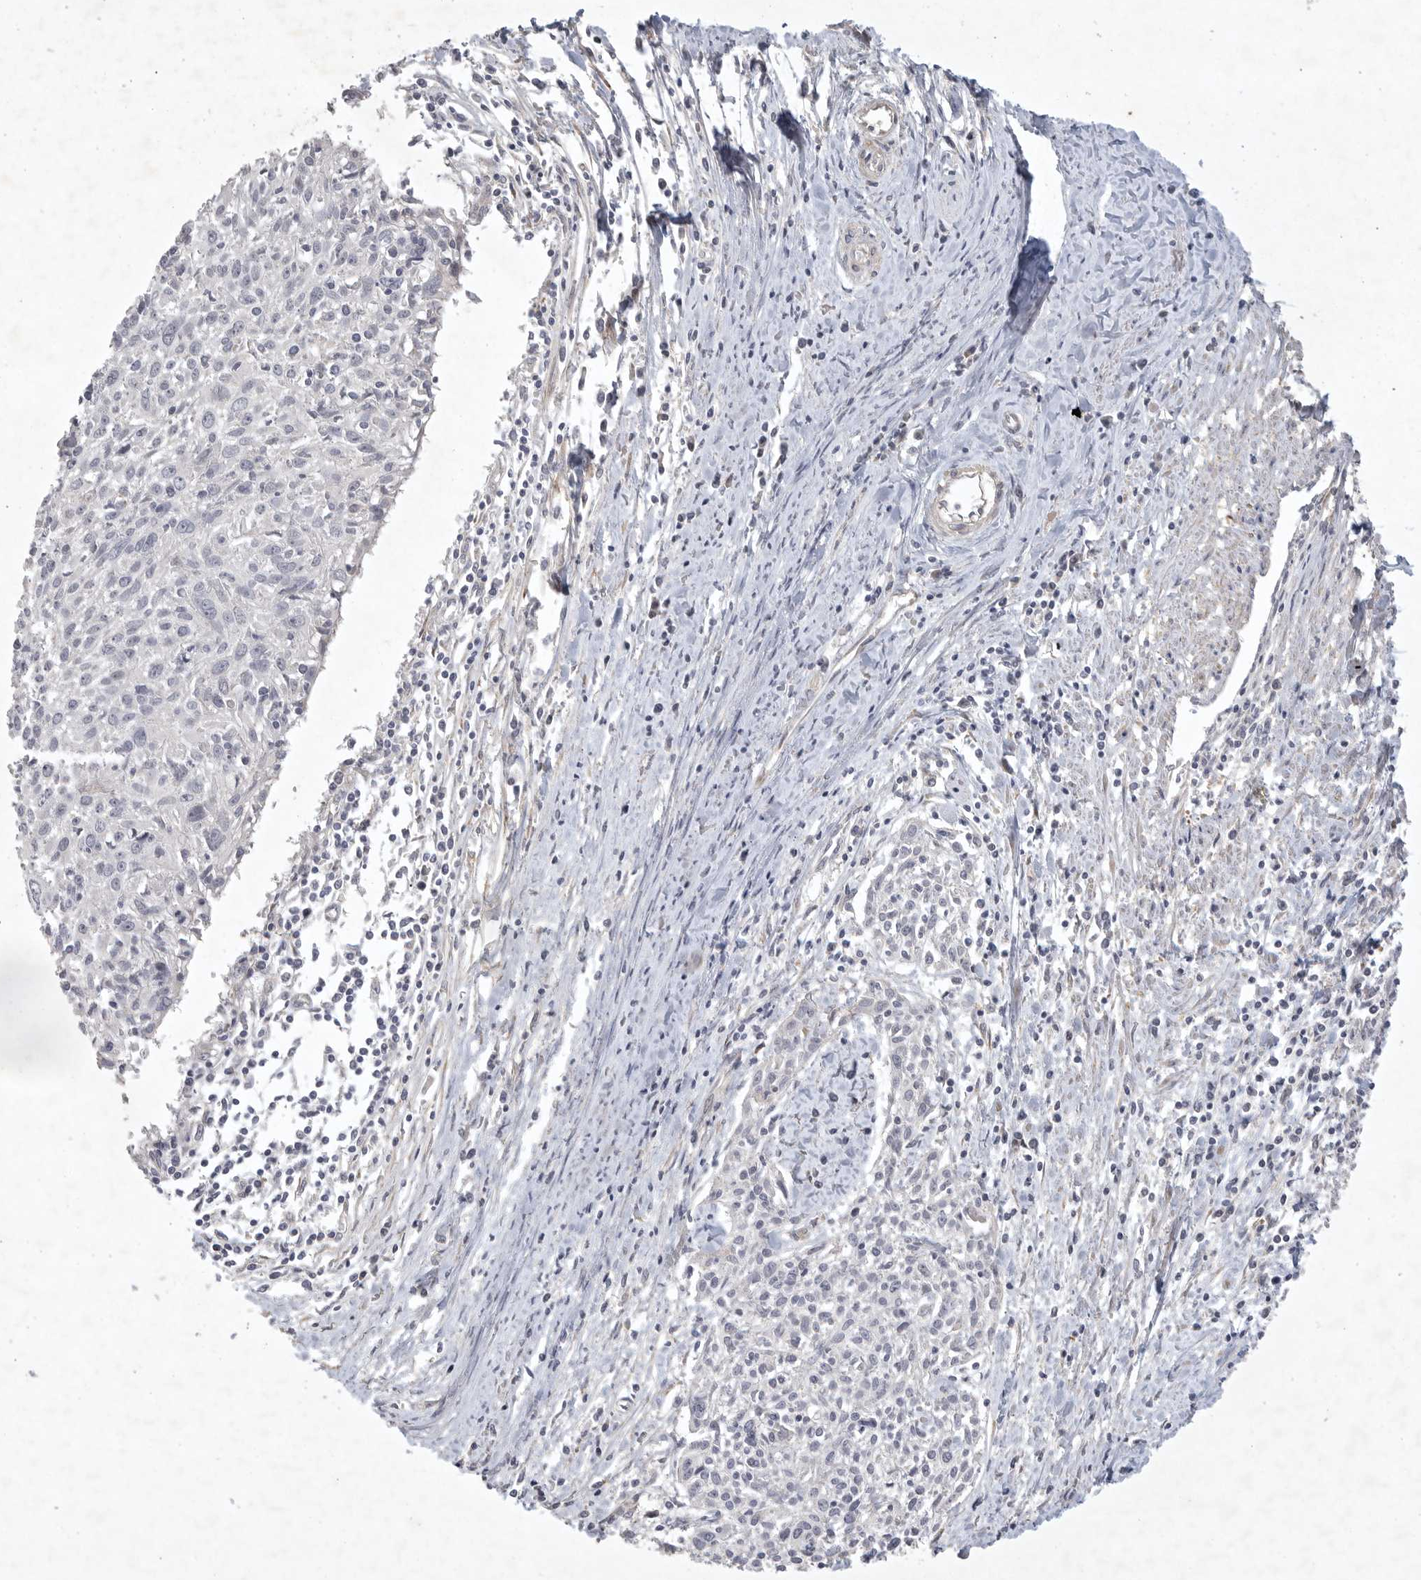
{"staining": {"intensity": "negative", "quantity": "none", "location": "none"}, "tissue": "cervical cancer", "cell_type": "Tumor cells", "image_type": "cancer", "snomed": [{"axis": "morphology", "description": "Squamous cell carcinoma, NOS"}, {"axis": "topography", "description": "Cervix"}], "caption": "High magnification brightfield microscopy of cervical cancer (squamous cell carcinoma) stained with DAB (brown) and counterstained with hematoxylin (blue): tumor cells show no significant expression.", "gene": "BZW2", "patient": {"sex": "female", "age": 51}}